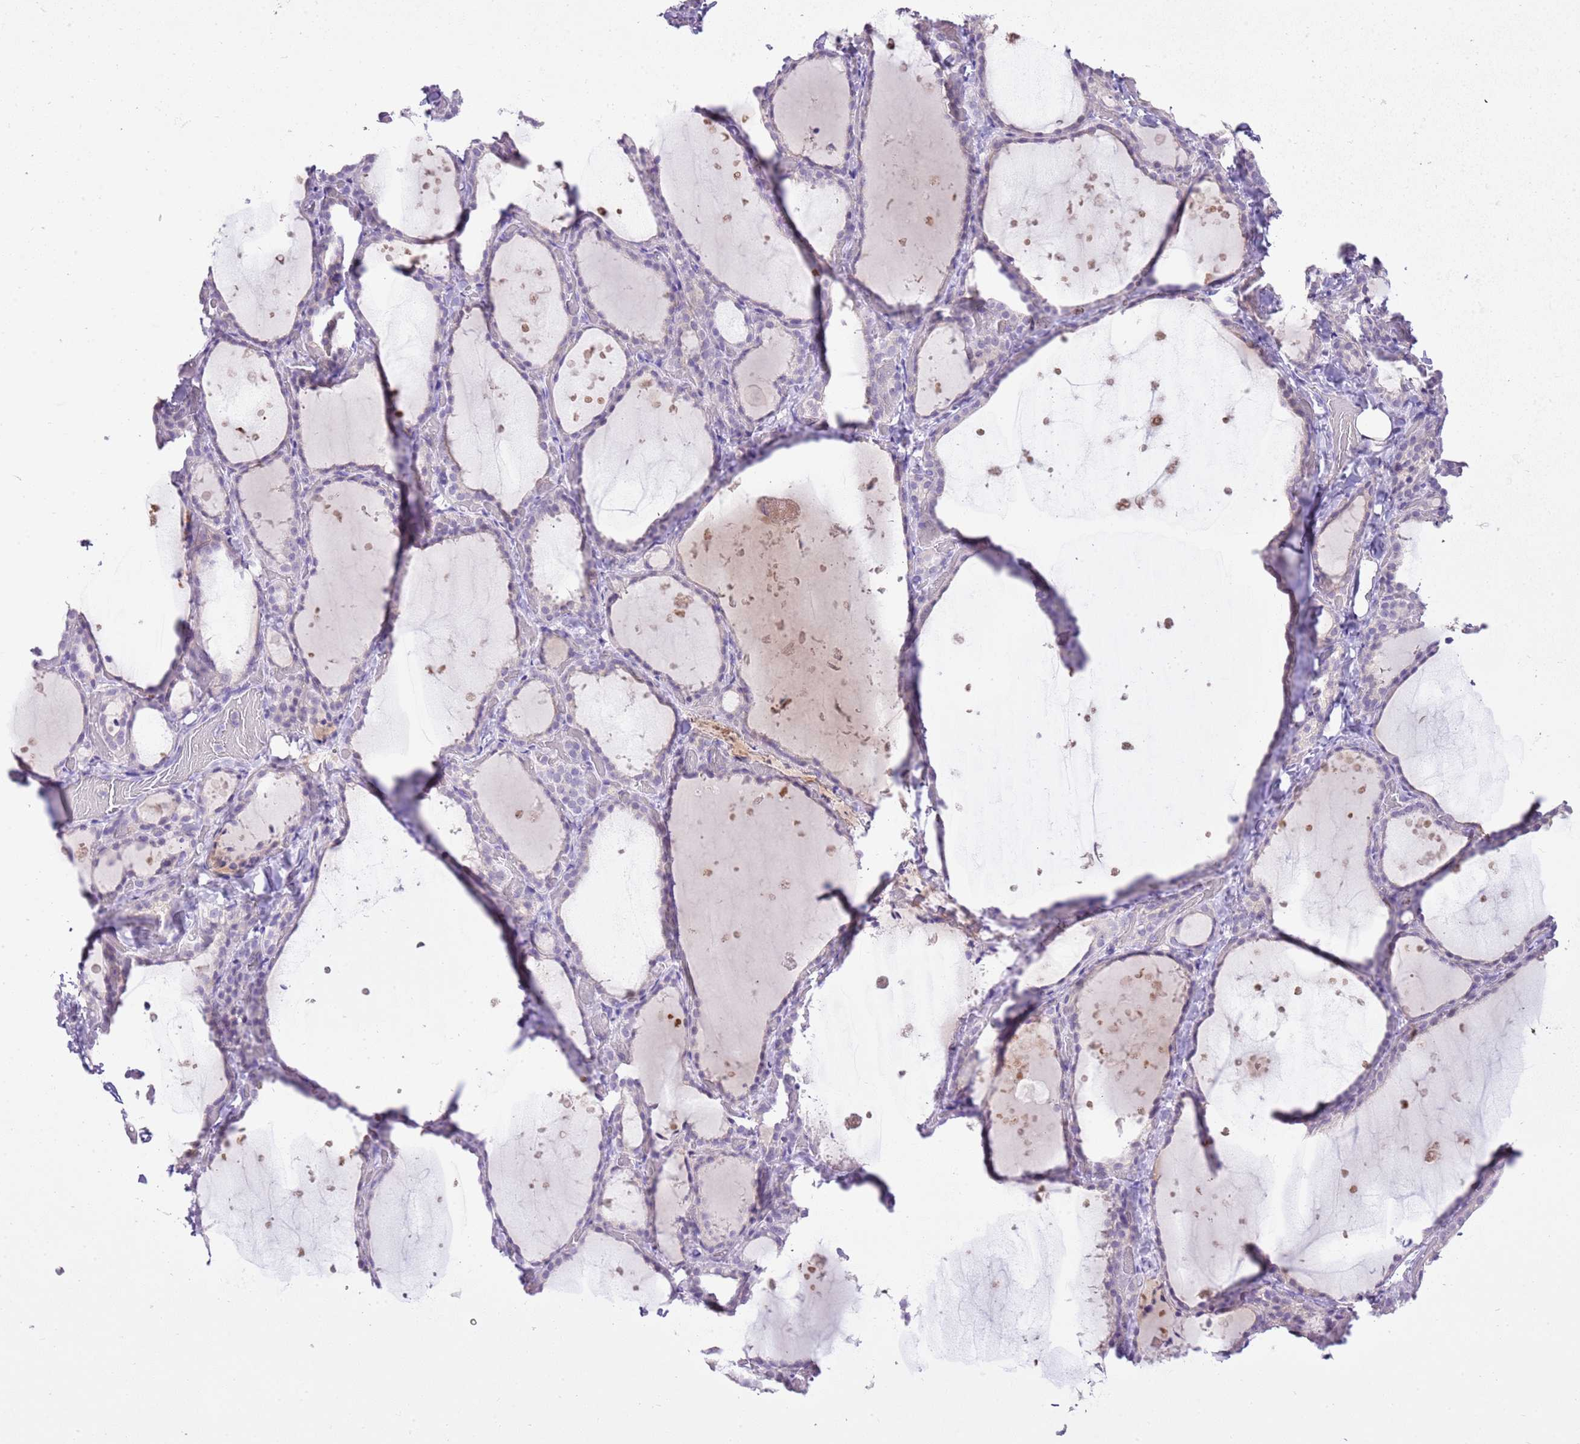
{"staining": {"intensity": "negative", "quantity": "none", "location": "none"}, "tissue": "thyroid gland", "cell_type": "Glandular cells", "image_type": "normal", "snomed": [{"axis": "morphology", "description": "Normal tissue, NOS"}, {"axis": "topography", "description": "Thyroid gland"}], "caption": "A high-resolution micrograph shows immunohistochemistry (IHC) staining of unremarkable thyroid gland, which shows no significant positivity in glandular cells.", "gene": "XPO7", "patient": {"sex": "female", "age": 44}}